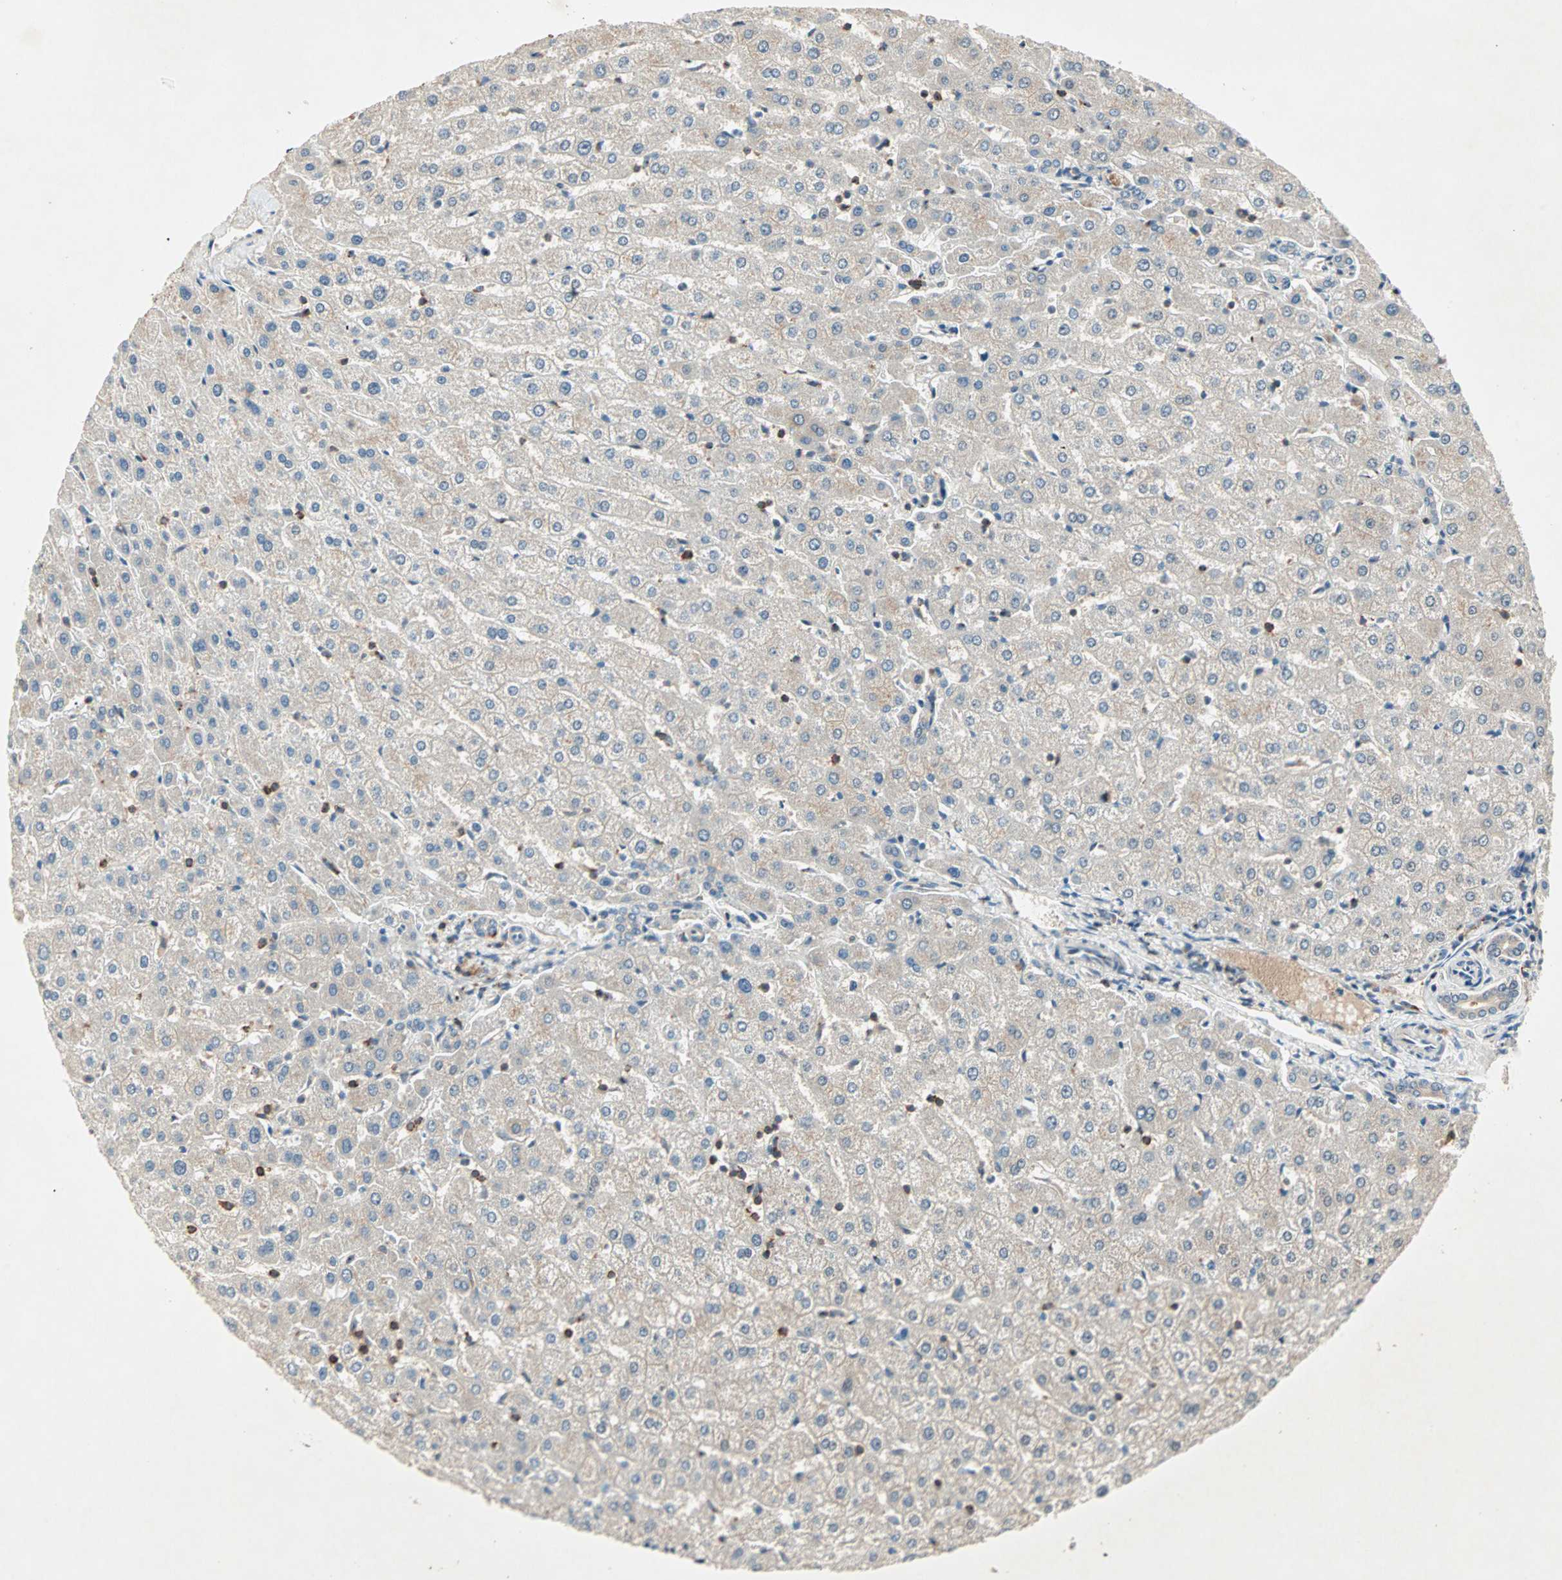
{"staining": {"intensity": "weak", "quantity": ">75%", "location": "cytoplasmic/membranous"}, "tissue": "liver", "cell_type": "Cholangiocytes", "image_type": "normal", "snomed": [{"axis": "morphology", "description": "Normal tissue, NOS"}, {"axis": "morphology", "description": "Fibrosis, NOS"}, {"axis": "topography", "description": "Liver"}], "caption": "The histopathology image reveals a brown stain indicating the presence of a protein in the cytoplasmic/membranous of cholangiocytes in liver.", "gene": "TEC", "patient": {"sex": "female", "age": 29}}